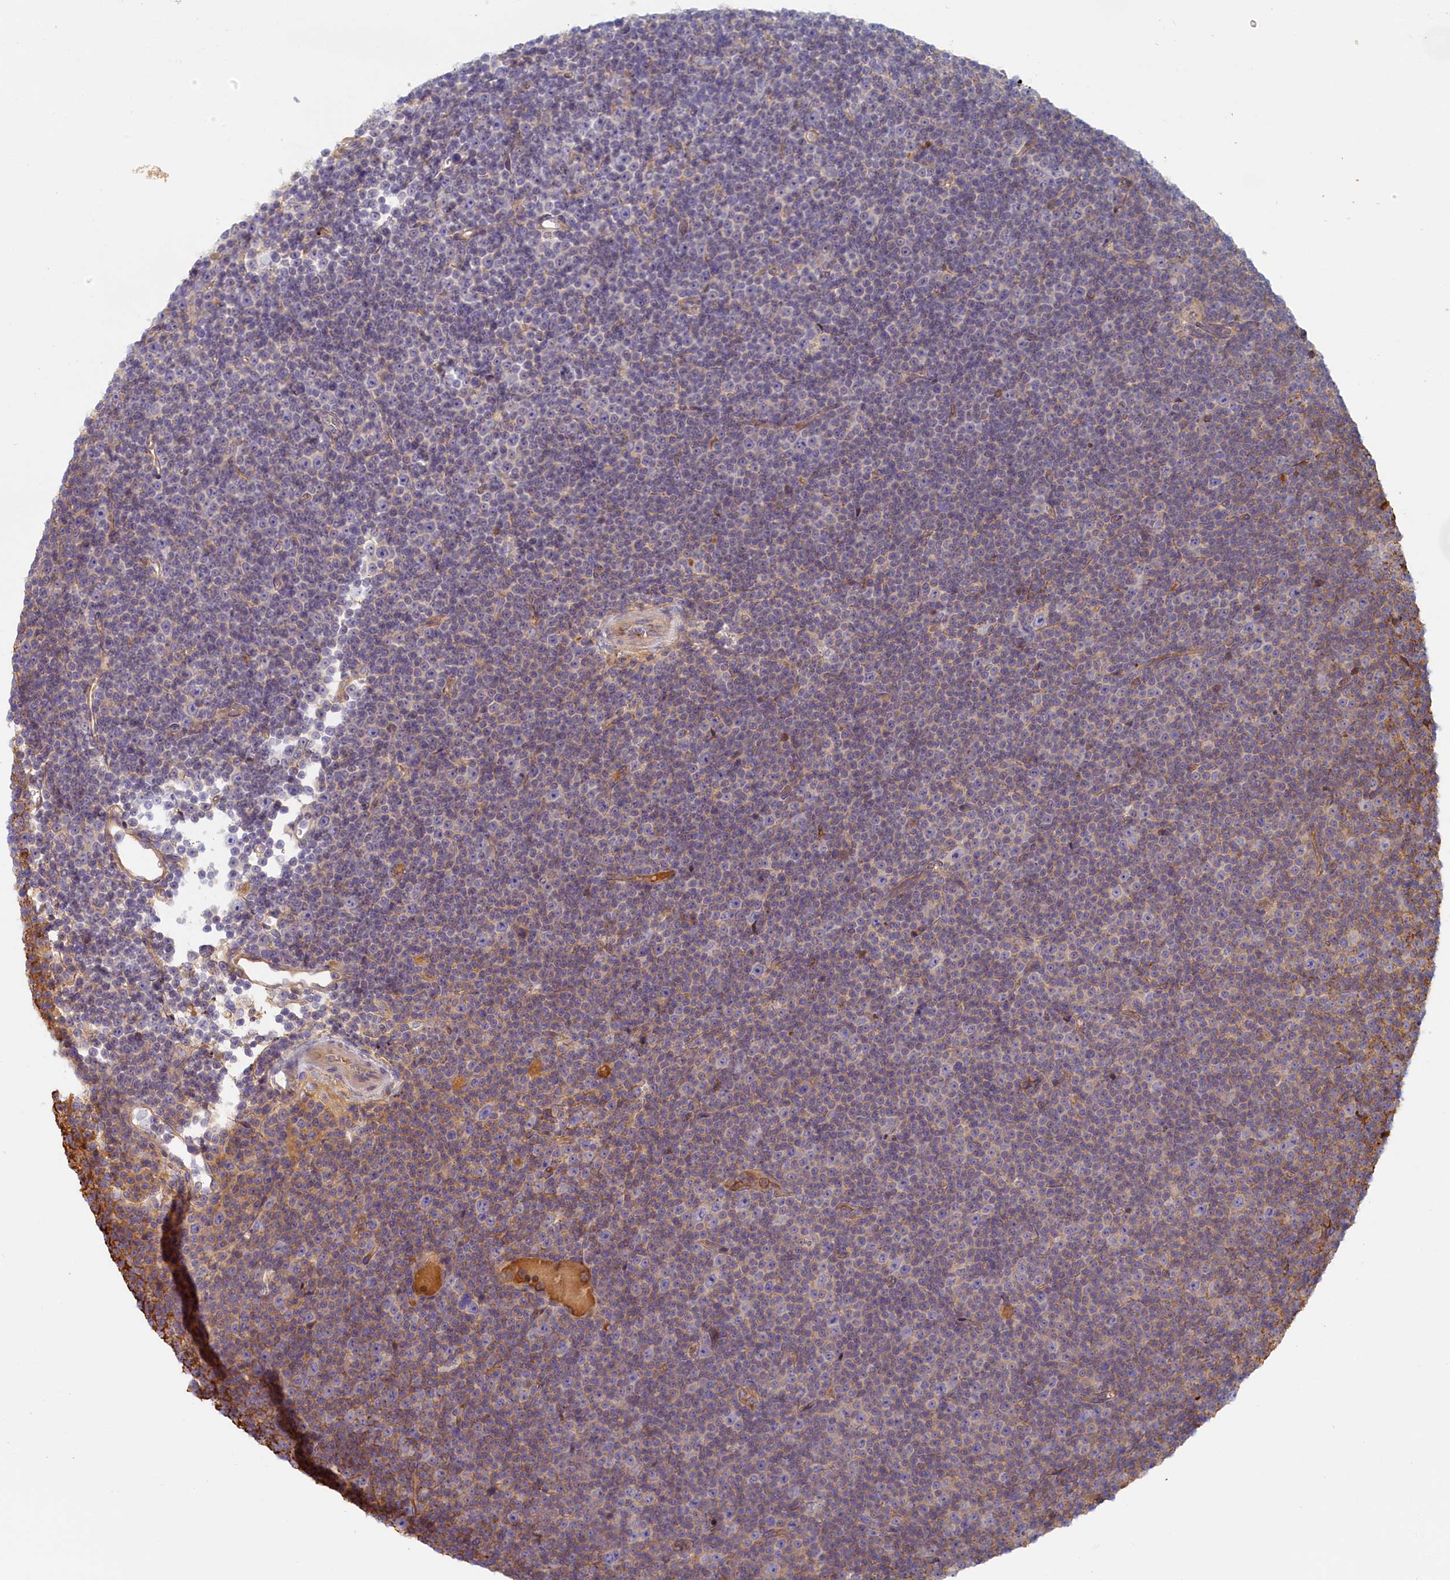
{"staining": {"intensity": "negative", "quantity": "none", "location": "none"}, "tissue": "lymphoma", "cell_type": "Tumor cells", "image_type": "cancer", "snomed": [{"axis": "morphology", "description": "Malignant lymphoma, non-Hodgkin's type, Low grade"}, {"axis": "topography", "description": "Lymph node"}], "caption": "This micrograph is of lymphoma stained with immunohistochemistry (IHC) to label a protein in brown with the nuclei are counter-stained blue. There is no staining in tumor cells.", "gene": "STX16", "patient": {"sex": "female", "age": 67}}